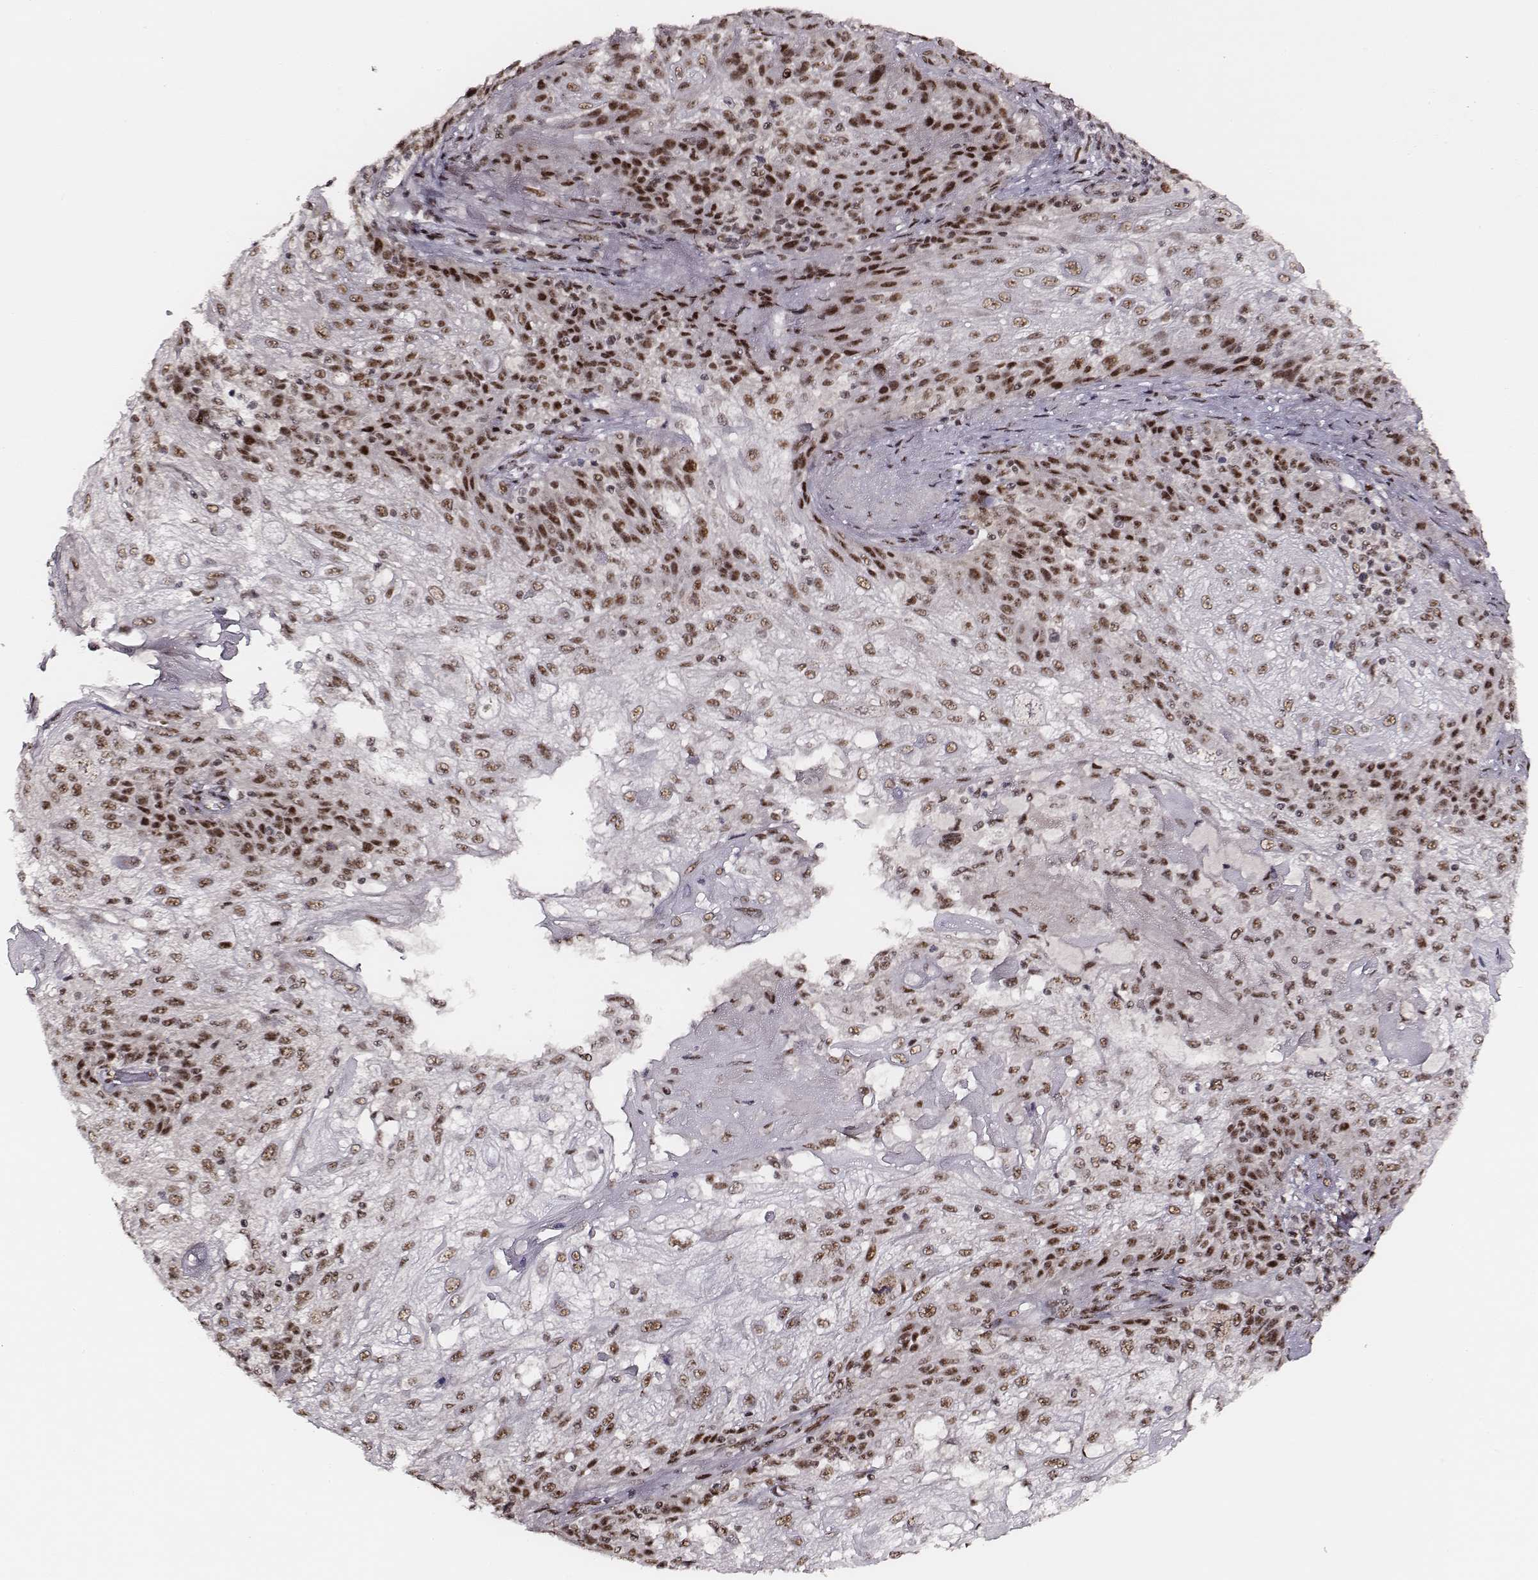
{"staining": {"intensity": "strong", "quantity": ">75%", "location": "nuclear"}, "tissue": "skin cancer", "cell_type": "Tumor cells", "image_type": "cancer", "snomed": [{"axis": "morphology", "description": "Normal tissue, NOS"}, {"axis": "morphology", "description": "Squamous cell carcinoma, NOS"}, {"axis": "topography", "description": "Skin"}], "caption": "Immunohistochemistry image of neoplastic tissue: skin cancer stained using IHC demonstrates high levels of strong protein expression localized specifically in the nuclear of tumor cells, appearing as a nuclear brown color.", "gene": "PPARA", "patient": {"sex": "female", "age": 83}}